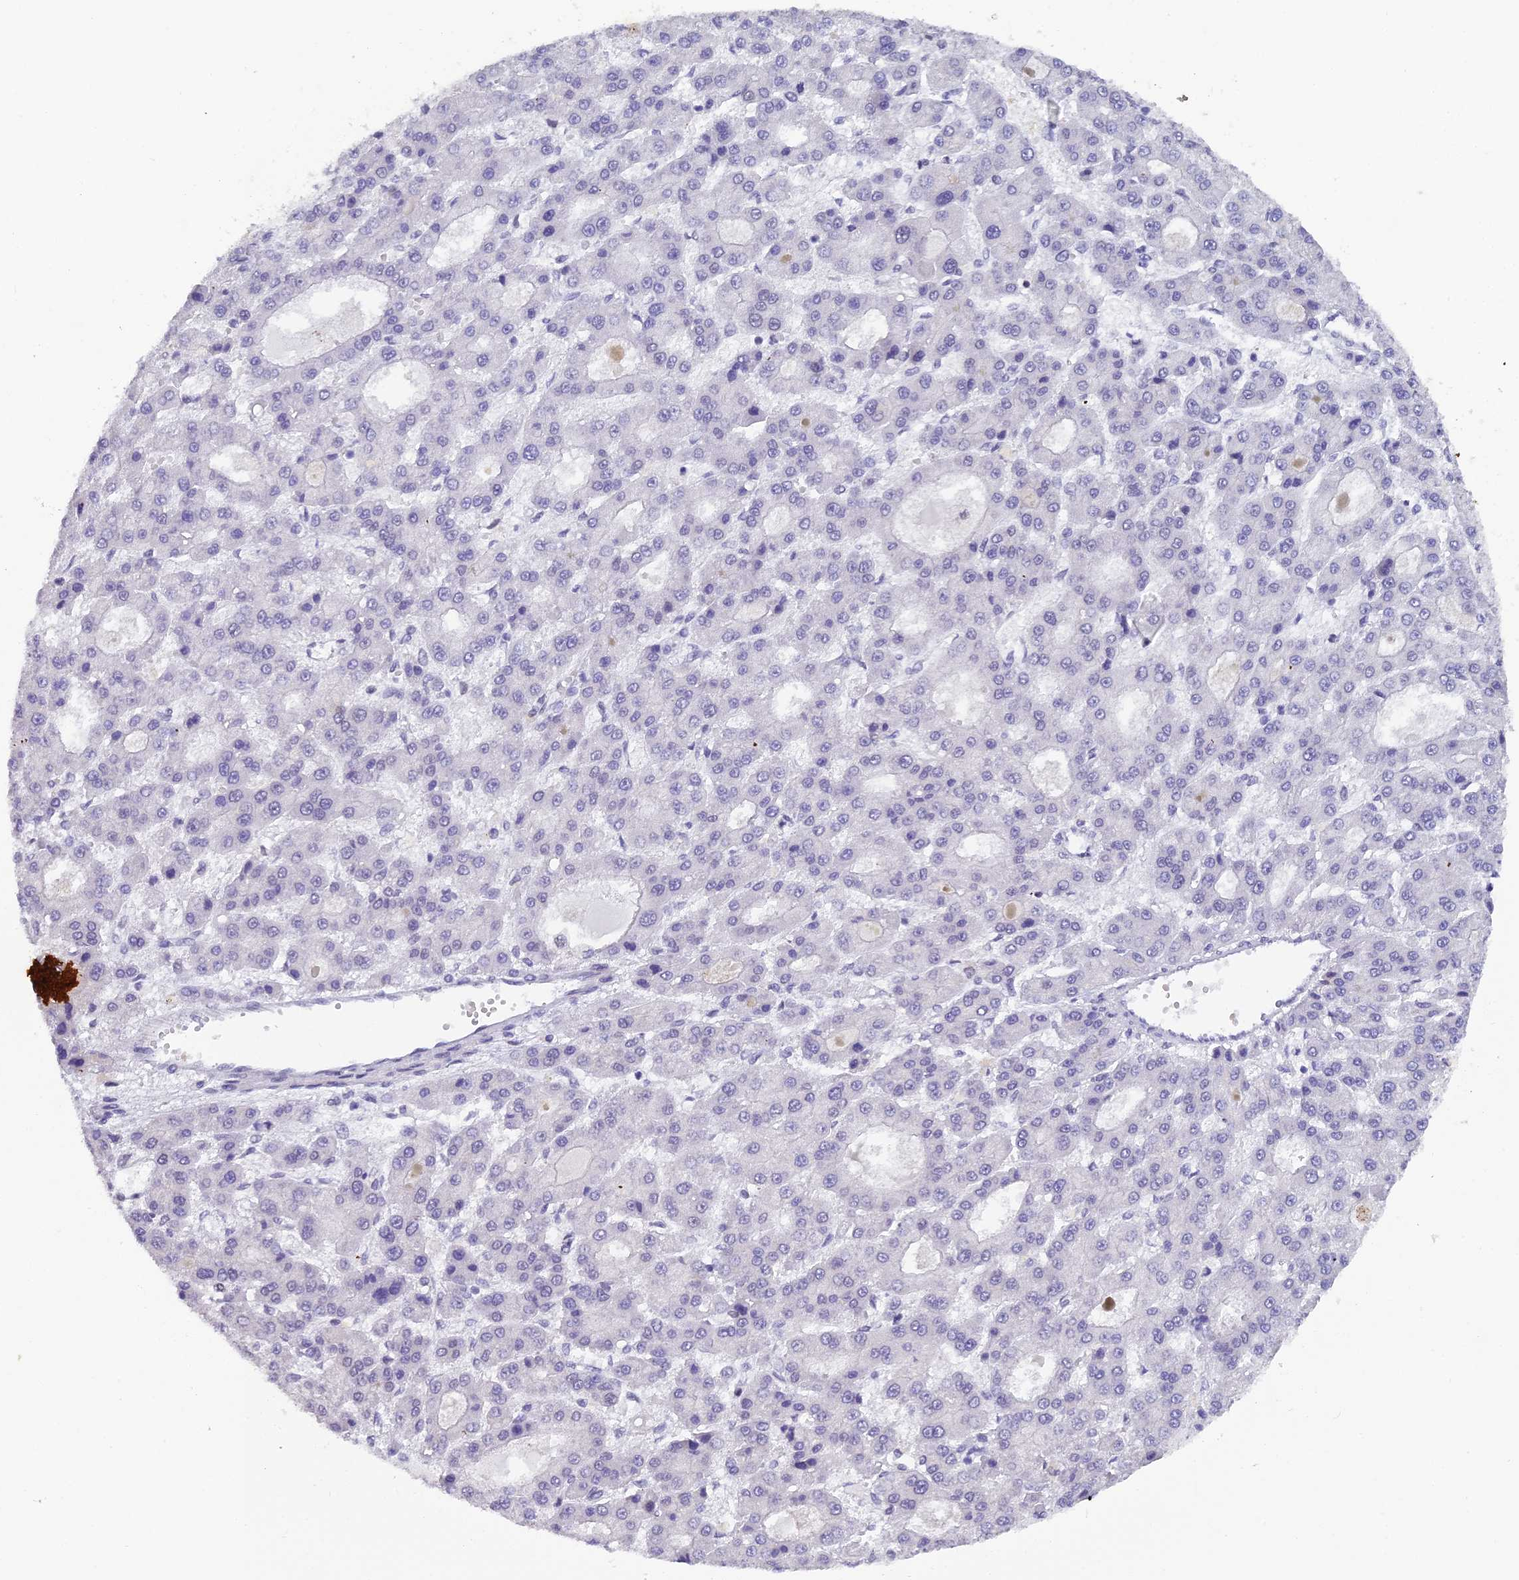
{"staining": {"intensity": "negative", "quantity": "none", "location": "none"}, "tissue": "liver cancer", "cell_type": "Tumor cells", "image_type": "cancer", "snomed": [{"axis": "morphology", "description": "Carcinoma, Hepatocellular, NOS"}, {"axis": "topography", "description": "Liver"}], "caption": "Tumor cells show no significant expression in liver hepatocellular carcinoma.", "gene": "XKR9", "patient": {"sex": "male", "age": 70}}